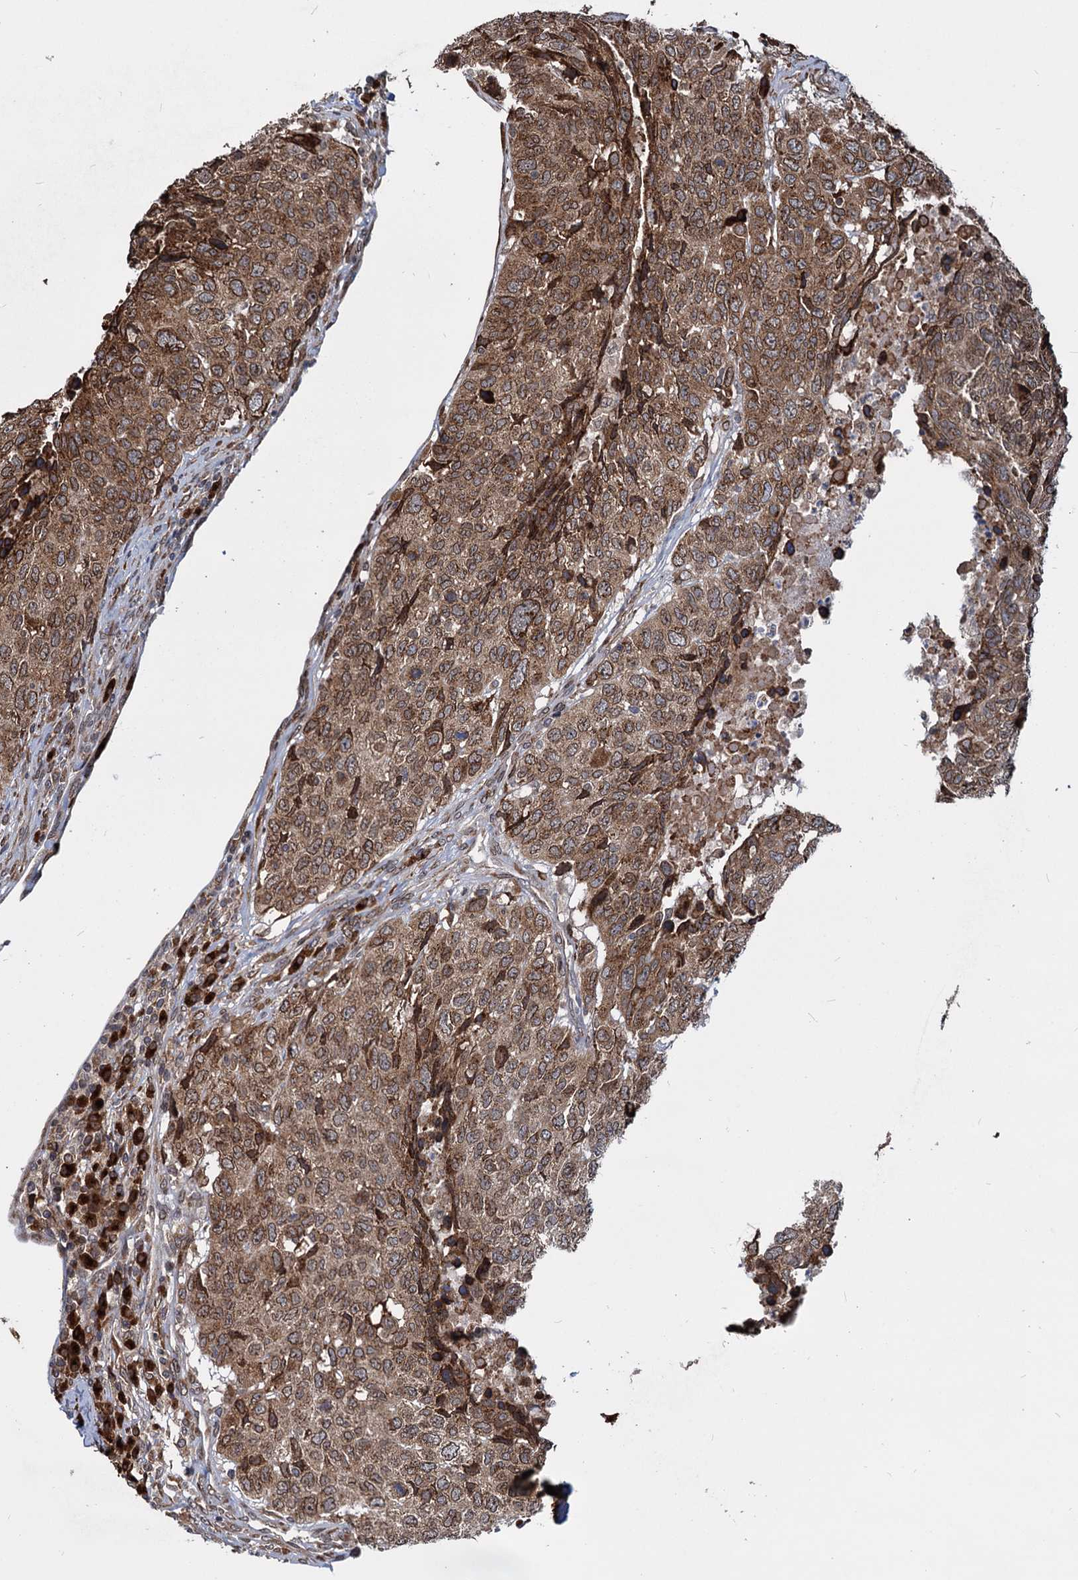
{"staining": {"intensity": "moderate", "quantity": ">75%", "location": "cytoplasmic/membranous"}, "tissue": "head and neck cancer", "cell_type": "Tumor cells", "image_type": "cancer", "snomed": [{"axis": "morphology", "description": "Squamous cell carcinoma, NOS"}, {"axis": "topography", "description": "Head-Neck"}], "caption": "High-magnification brightfield microscopy of head and neck cancer (squamous cell carcinoma) stained with DAB (brown) and counterstained with hematoxylin (blue). tumor cells exhibit moderate cytoplasmic/membranous positivity is seen in about>75% of cells.", "gene": "SAAL1", "patient": {"sex": "male", "age": 66}}